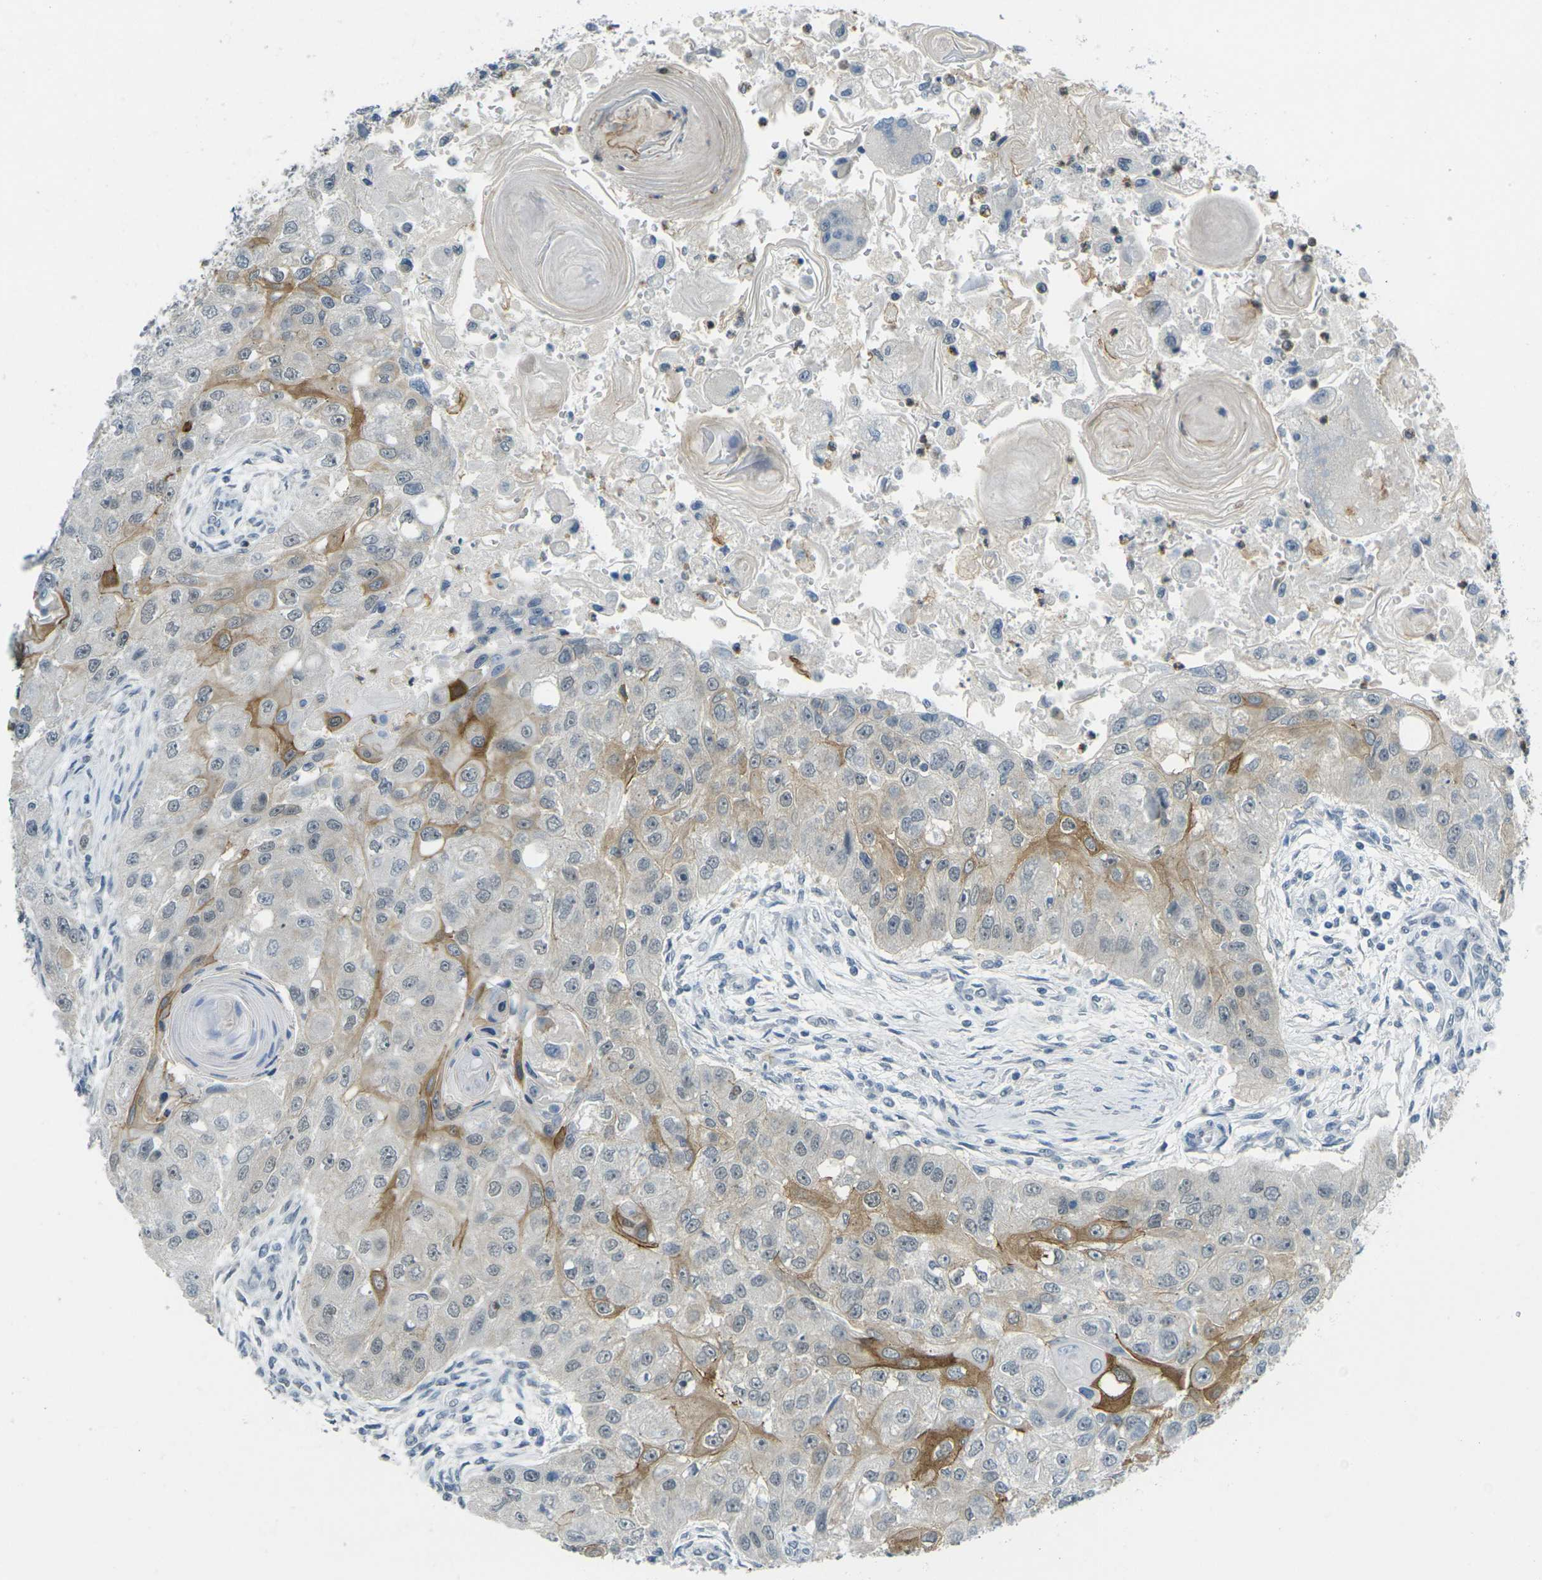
{"staining": {"intensity": "moderate", "quantity": "<25%", "location": "cytoplasmic/membranous"}, "tissue": "head and neck cancer", "cell_type": "Tumor cells", "image_type": "cancer", "snomed": [{"axis": "morphology", "description": "Normal tissue, NOS"}, {"axis": "morphology", "description": "Squamous cell carcinoma, NOS"}, {"axis": "topography", "description": "Skeletal muscle"}, {"axis": "topography", "description": "Head-Neck"}], "caption": "Tumor cells demonstrate low levels of moderate cytoplasmic/membranous staining in approximately <25% of cells in squamous cell carcinoma (head and neck).", "gene": "SPTBN2", "patient": {"sex": "male", "age": 51}}